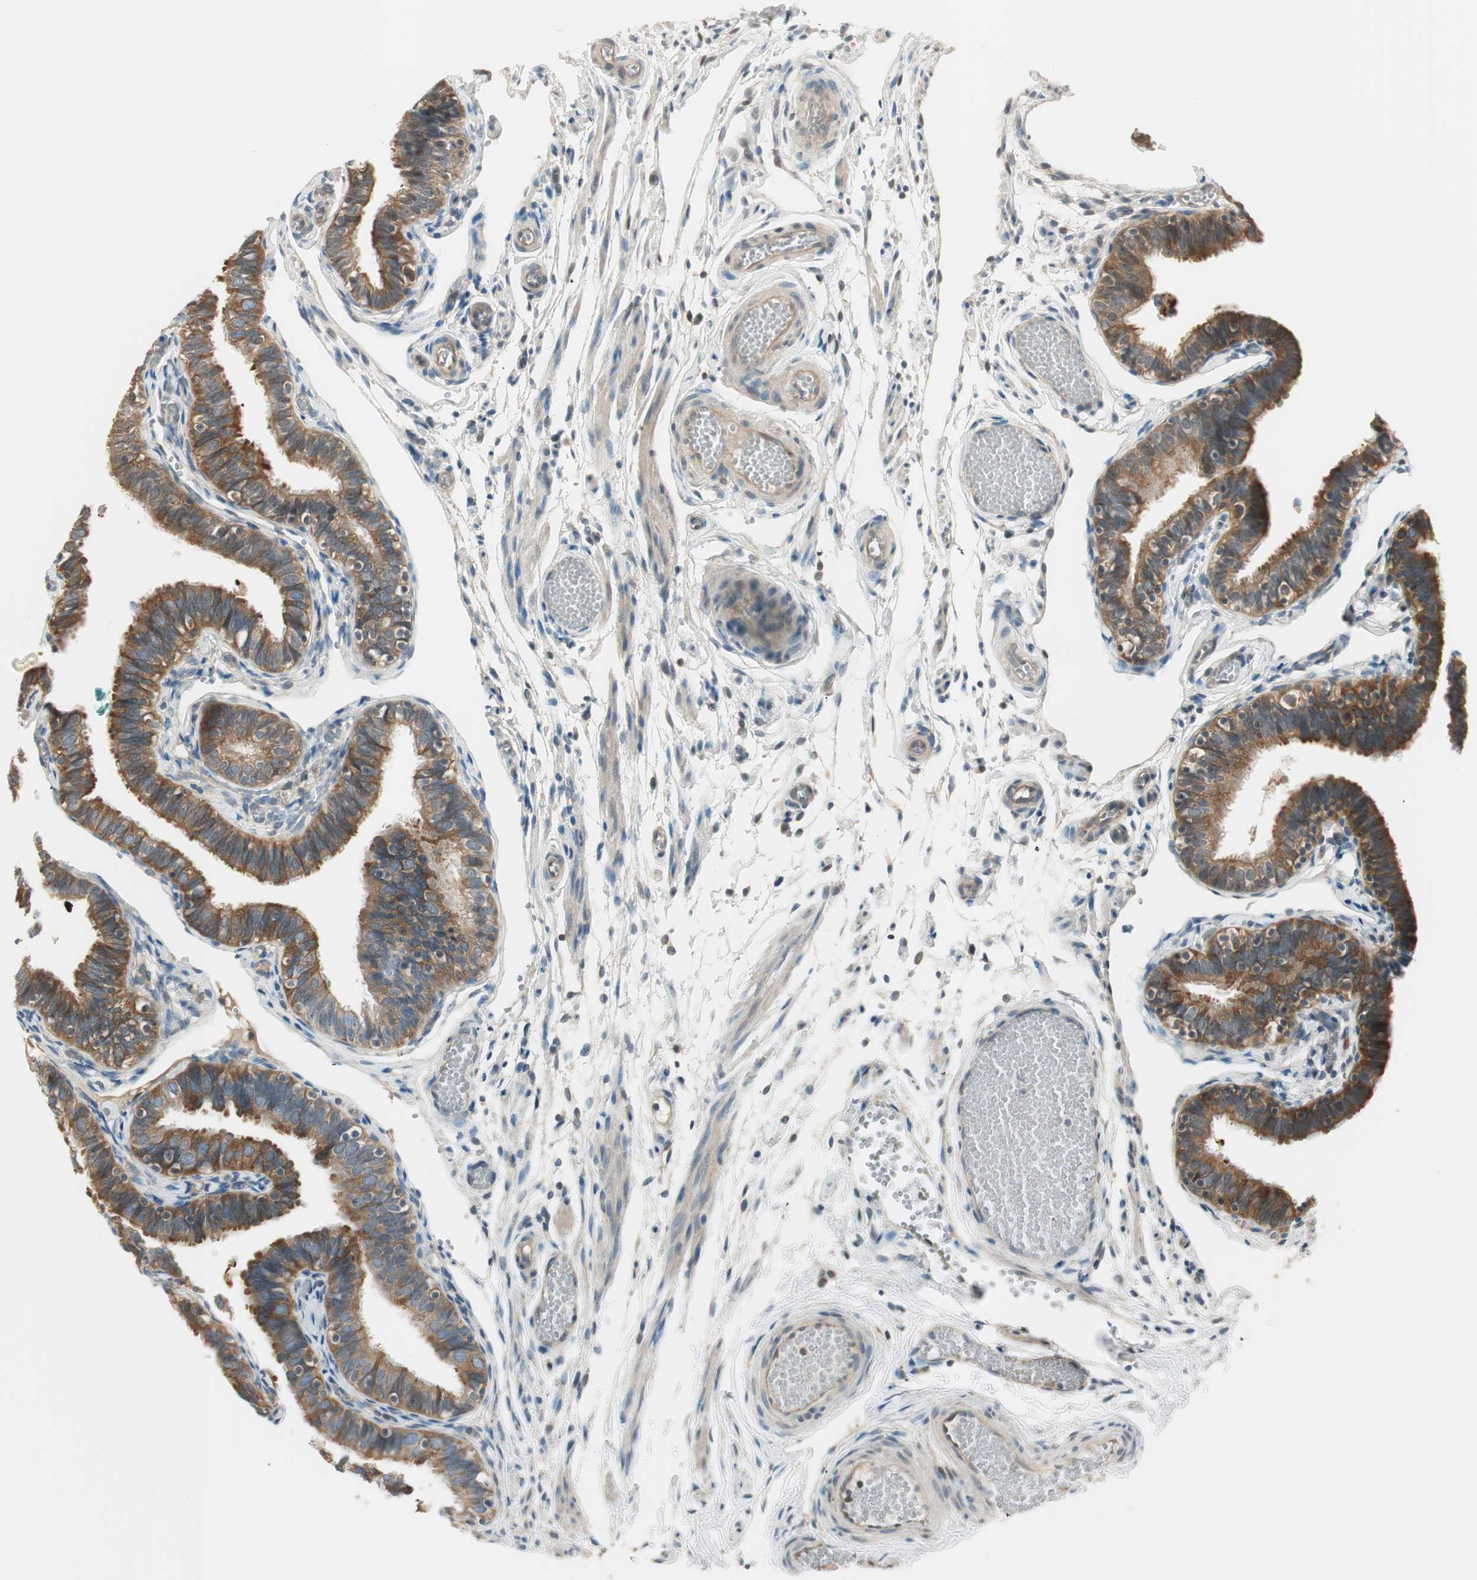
{"staining": {"intensity": "weak", "quantity": ">75%", "location": "cytoplasmic/membranous"}, "tissue": "fallopian tube", "cell_type": "Glandular cells", "image_type": "normal", "snomed": [{"axis": "morphology", "description": "Normal tissue, NOS"}, {"axis": "topography", "description": "Fallopian tube"}], "caption": "Immunohistochemistry (IHC) of unremarkable fallopian tube demonstrates low levels of weak cytoplasmic/membranous expression in about >75% of glandular cells.", "gene": "IPO5", "patient": {"sex": "female", "age": 46}}